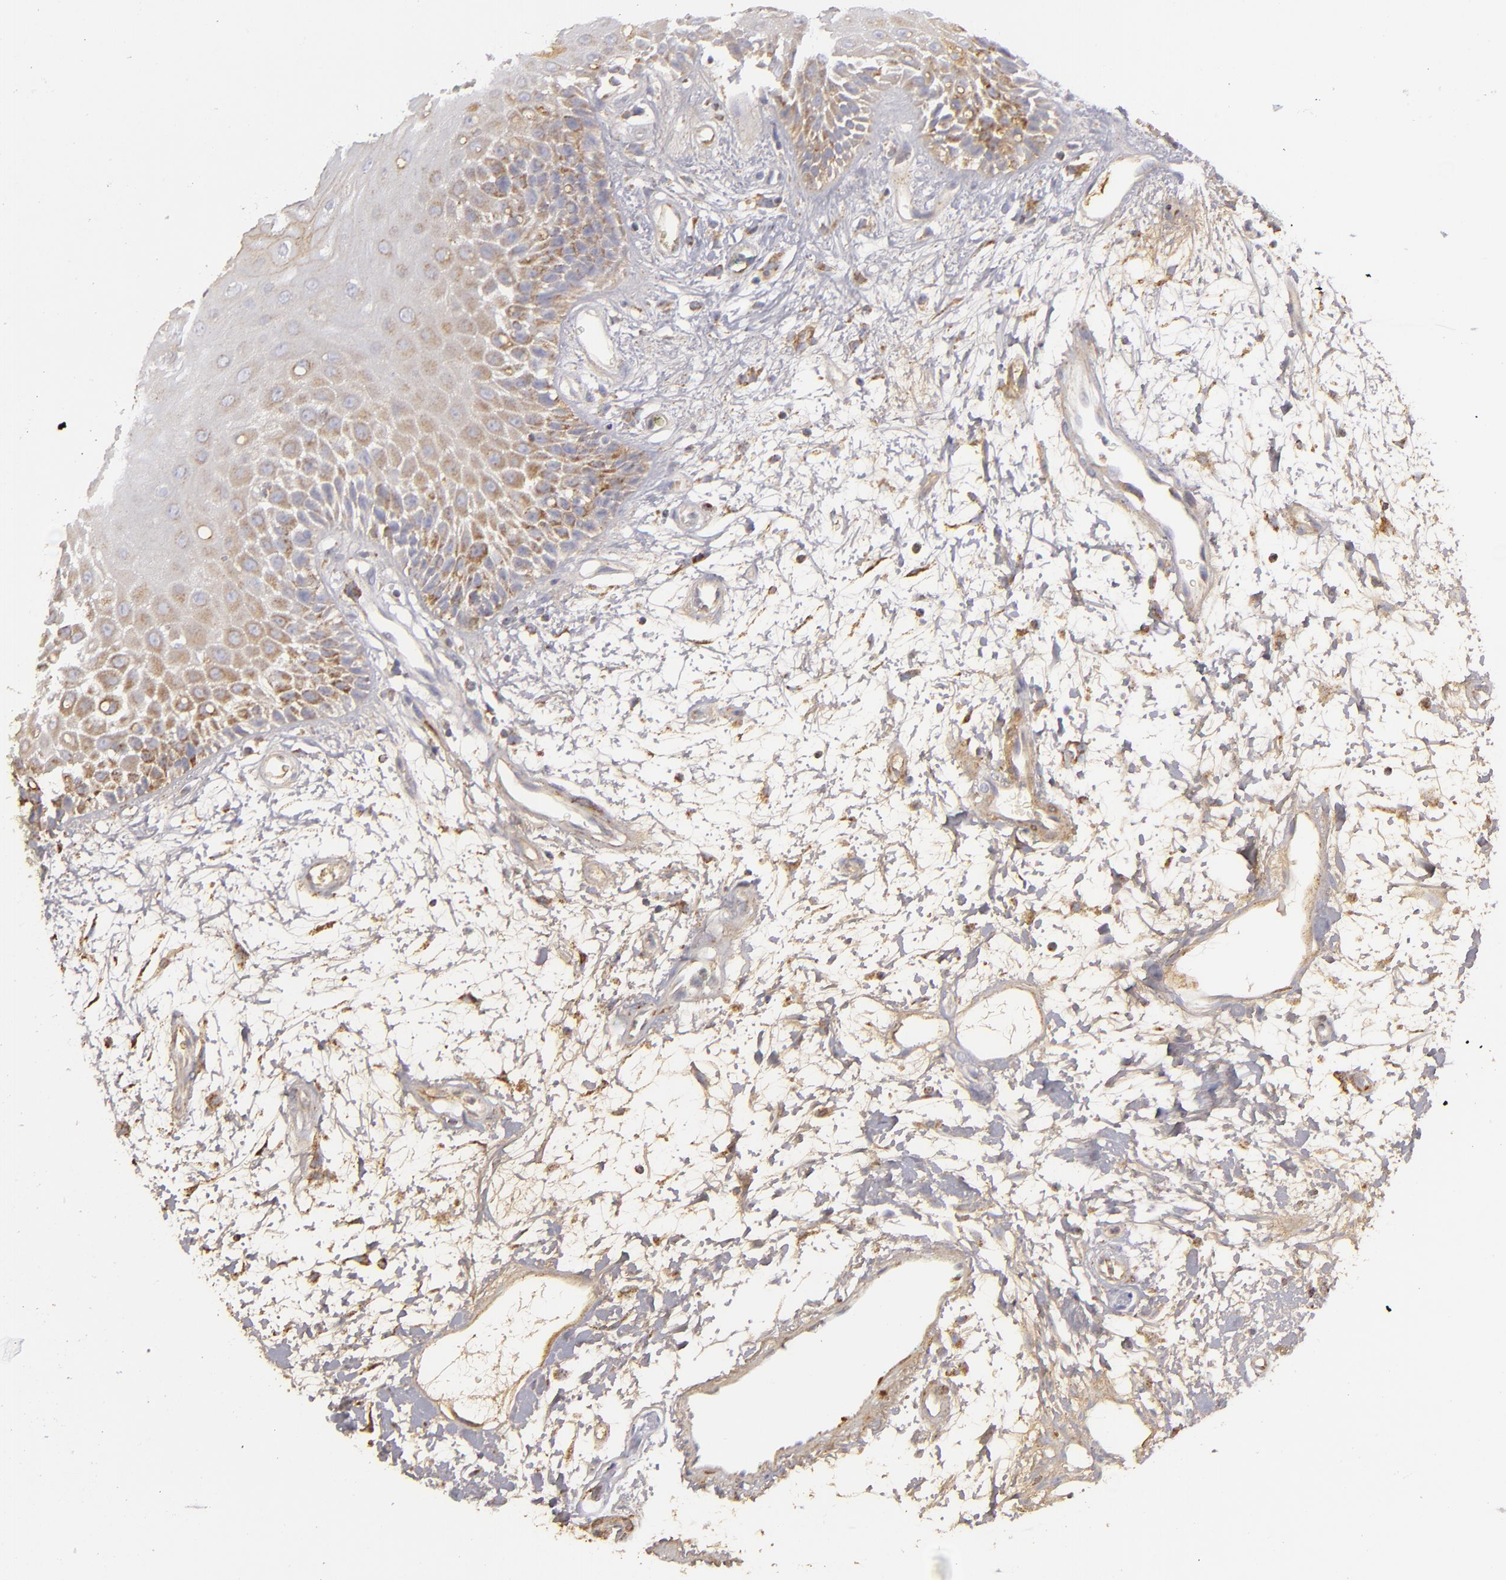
{"staining": {"intensity": "weak", "quantity": ">75%", "location": "cytoplasmic/membranous"}, "tissue": "oral mucosa", "cell_type": "Squamous epithelial cells", "image_type": "normal", "snomed": [{"axis": "morphology", "description": "Normal tissue, NOS"}, {"axis": "morphology", "description": "Squamous cell carcinoma, NOS"}, {"axis": "topography", "description": "Skeletal muscle"}, {"axis": "topography", "description": "Oral tissue"}, {"axis": "topography", "description": "Head-Neck"}], "caption": "Immunohistochemistry (IHC) photomicrograph of benign oral mucosa: oral mucosa stained using IHC displays low levels of weak protein expression localized specifically in the cytoplasmic/membranous of squamous epithelial cells, appearing as a cytoplasmic/membranous brown color.", "gene": "CFB", "patient": {"sex": "female", "age": 84}}